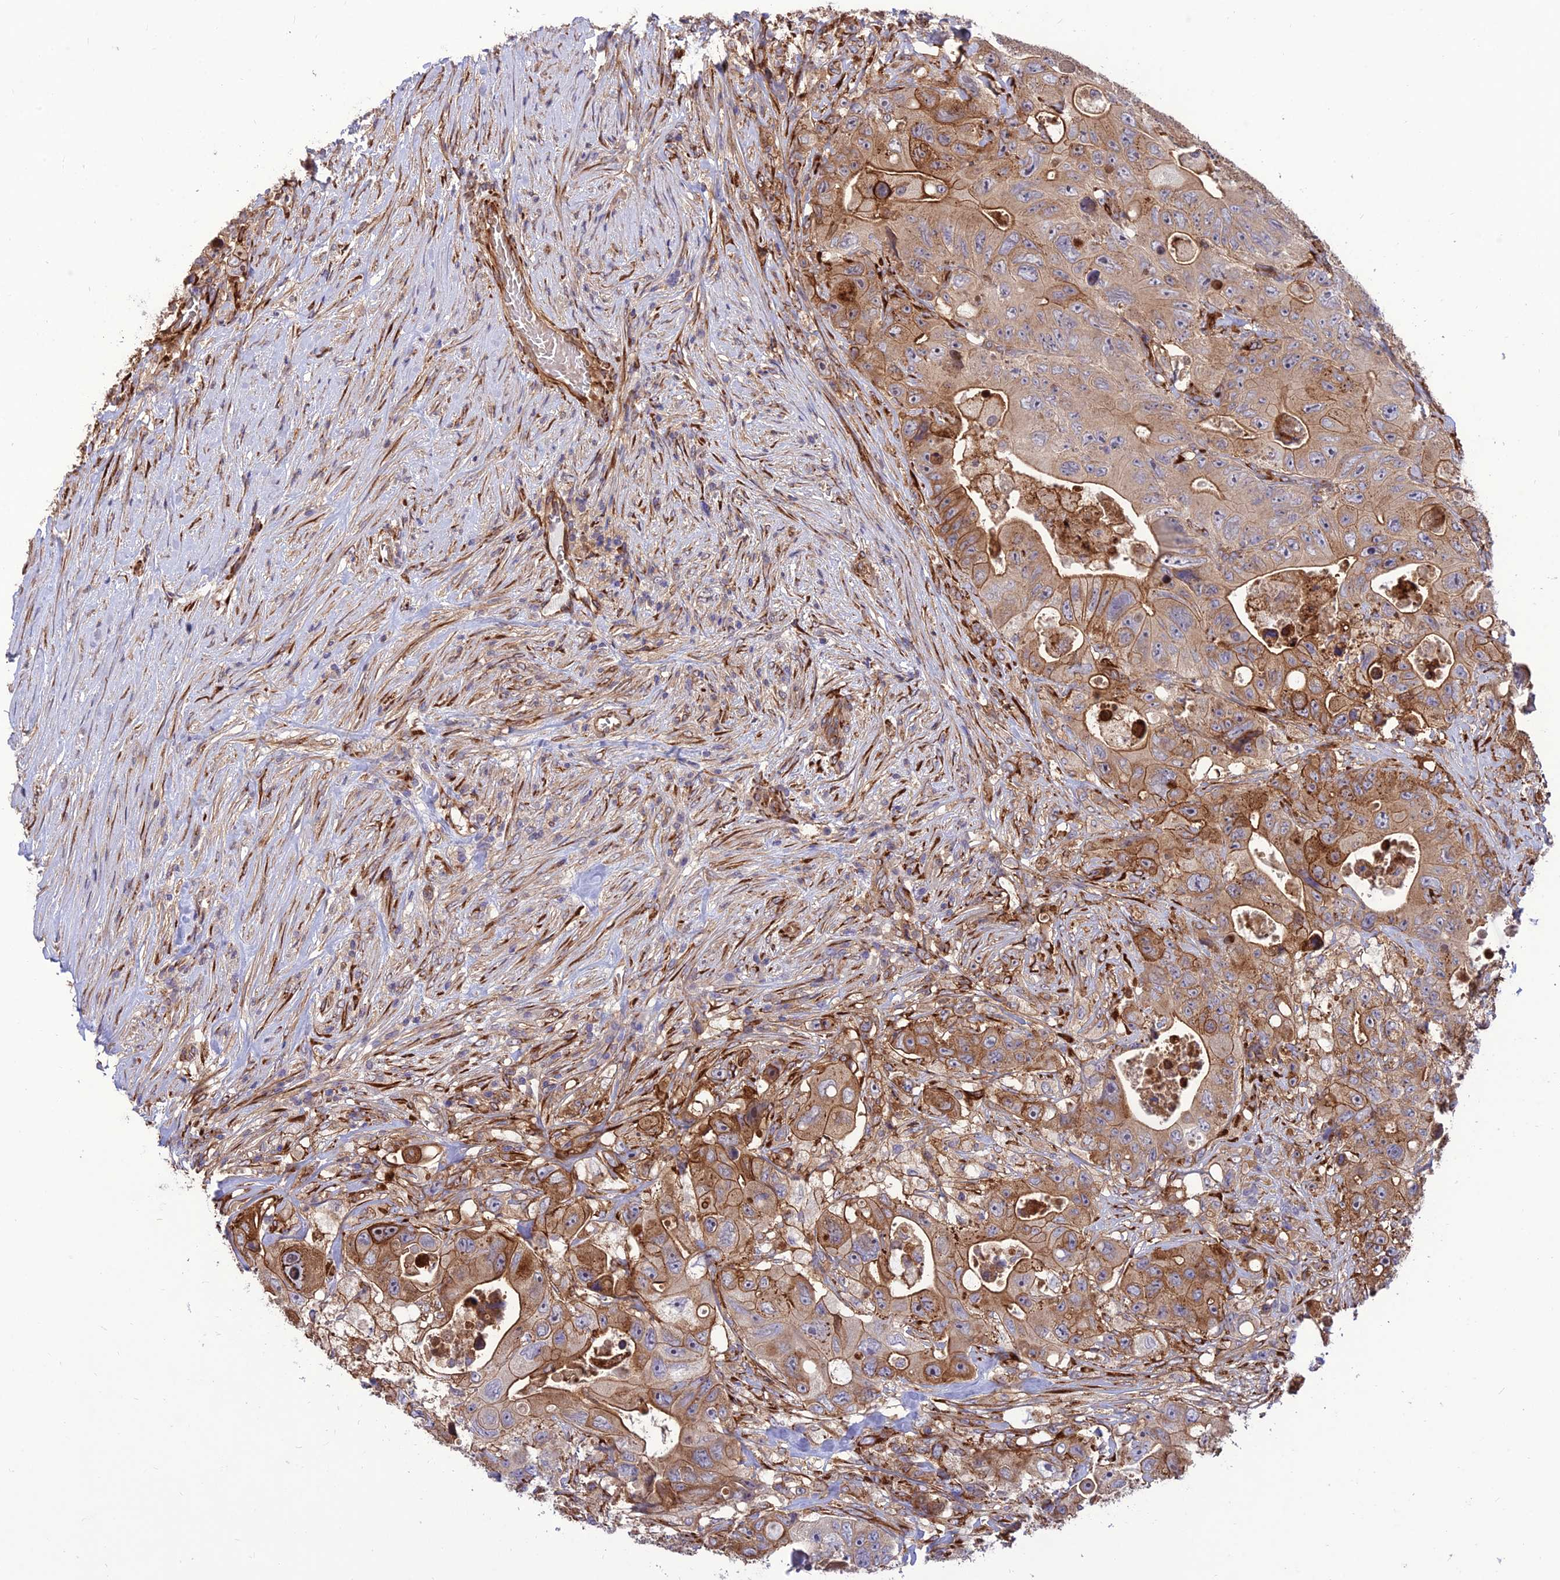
{"staining": {"intensity": "moderate", "quantity": ">75%", "location": "cytoplasmic/membranous"}, "tissue": "colorectal cancer", "cell_type": "Tumor cells", "image_type": "cancer", "snomed": [{"axis": "morphology", "description": "Adenocarcinoma, NOS"}, {"axis": "topography", "description": "Colon"}], "caption": "The immunohistochemical stain shows moderate cytoplasmic/membranous staining in tumor cells of colorectal cancer tissue. The staining was performed using DAB (3,3'-diaminobenzidine) to visualize the protein expression in brown, while the nuclei were stained in blue with hematoxylin (Magnification: 20x).", "gene": "CRTAP", "patient": {"sex": "female", "age": 46}}